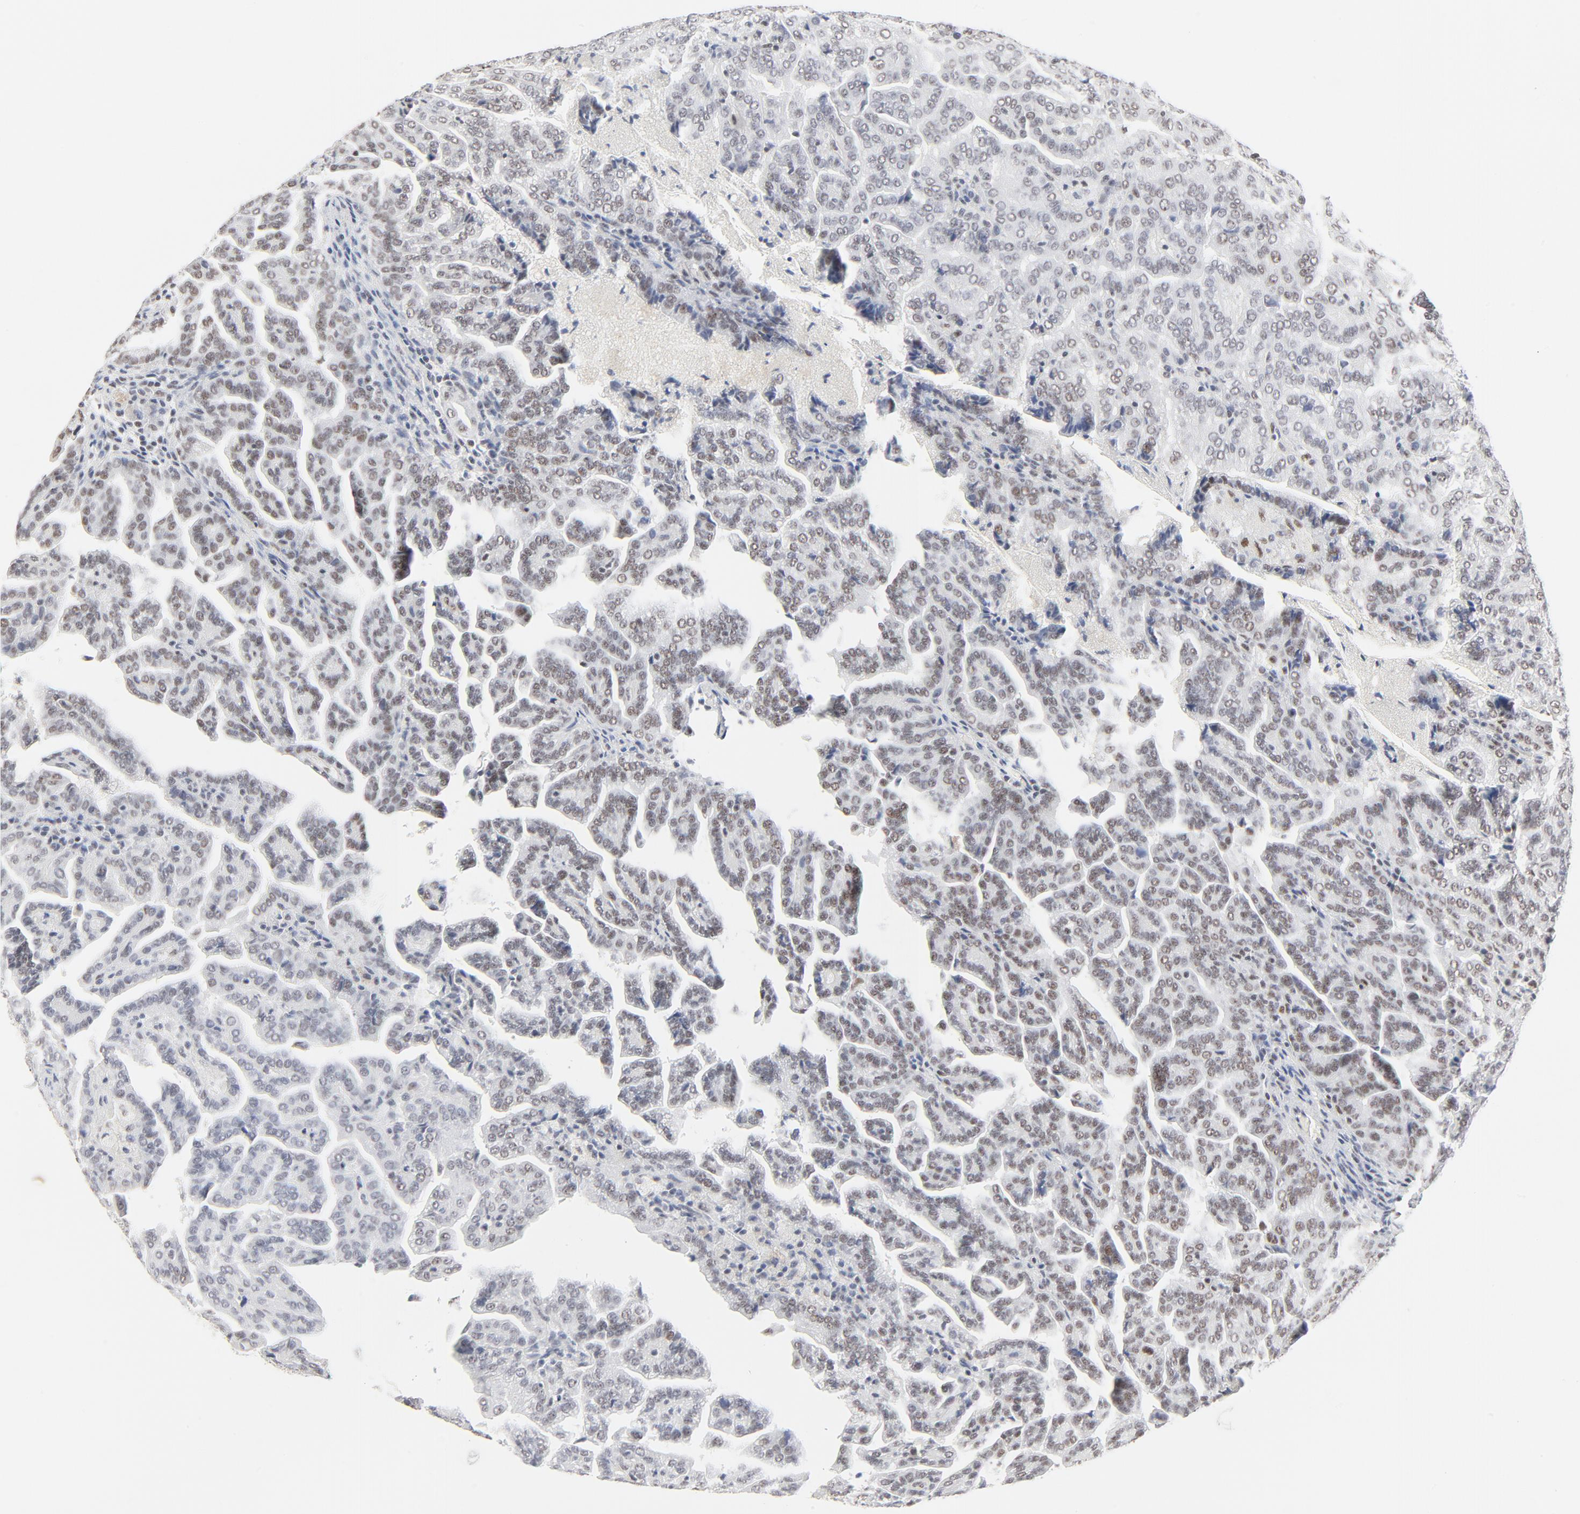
{"staining": {"intensity": "weak", "quantity": ">75%", "location": "nuclear"}, "tissue": "renal cancer", "cell_type": "Tumor cells", "image_type": "cancer", "snomed": [{"axis": "morphology", "description": "Adenocarcinoma, NOS"}, {"axis": "topography", "description": "Kidney"}], "caption": "Immunohistochemistry photomicrograph of neoplastic tissue: adenocarcinoma (renal) stained using immunohistochemistry (IHC) reveals low levels of weak protein expression localized specifically in the nuclear of tumor cells, appearing as a nuclear brown color.", "gene": "GTF2H1", "patient": {"sex": "male", "age": 61}}